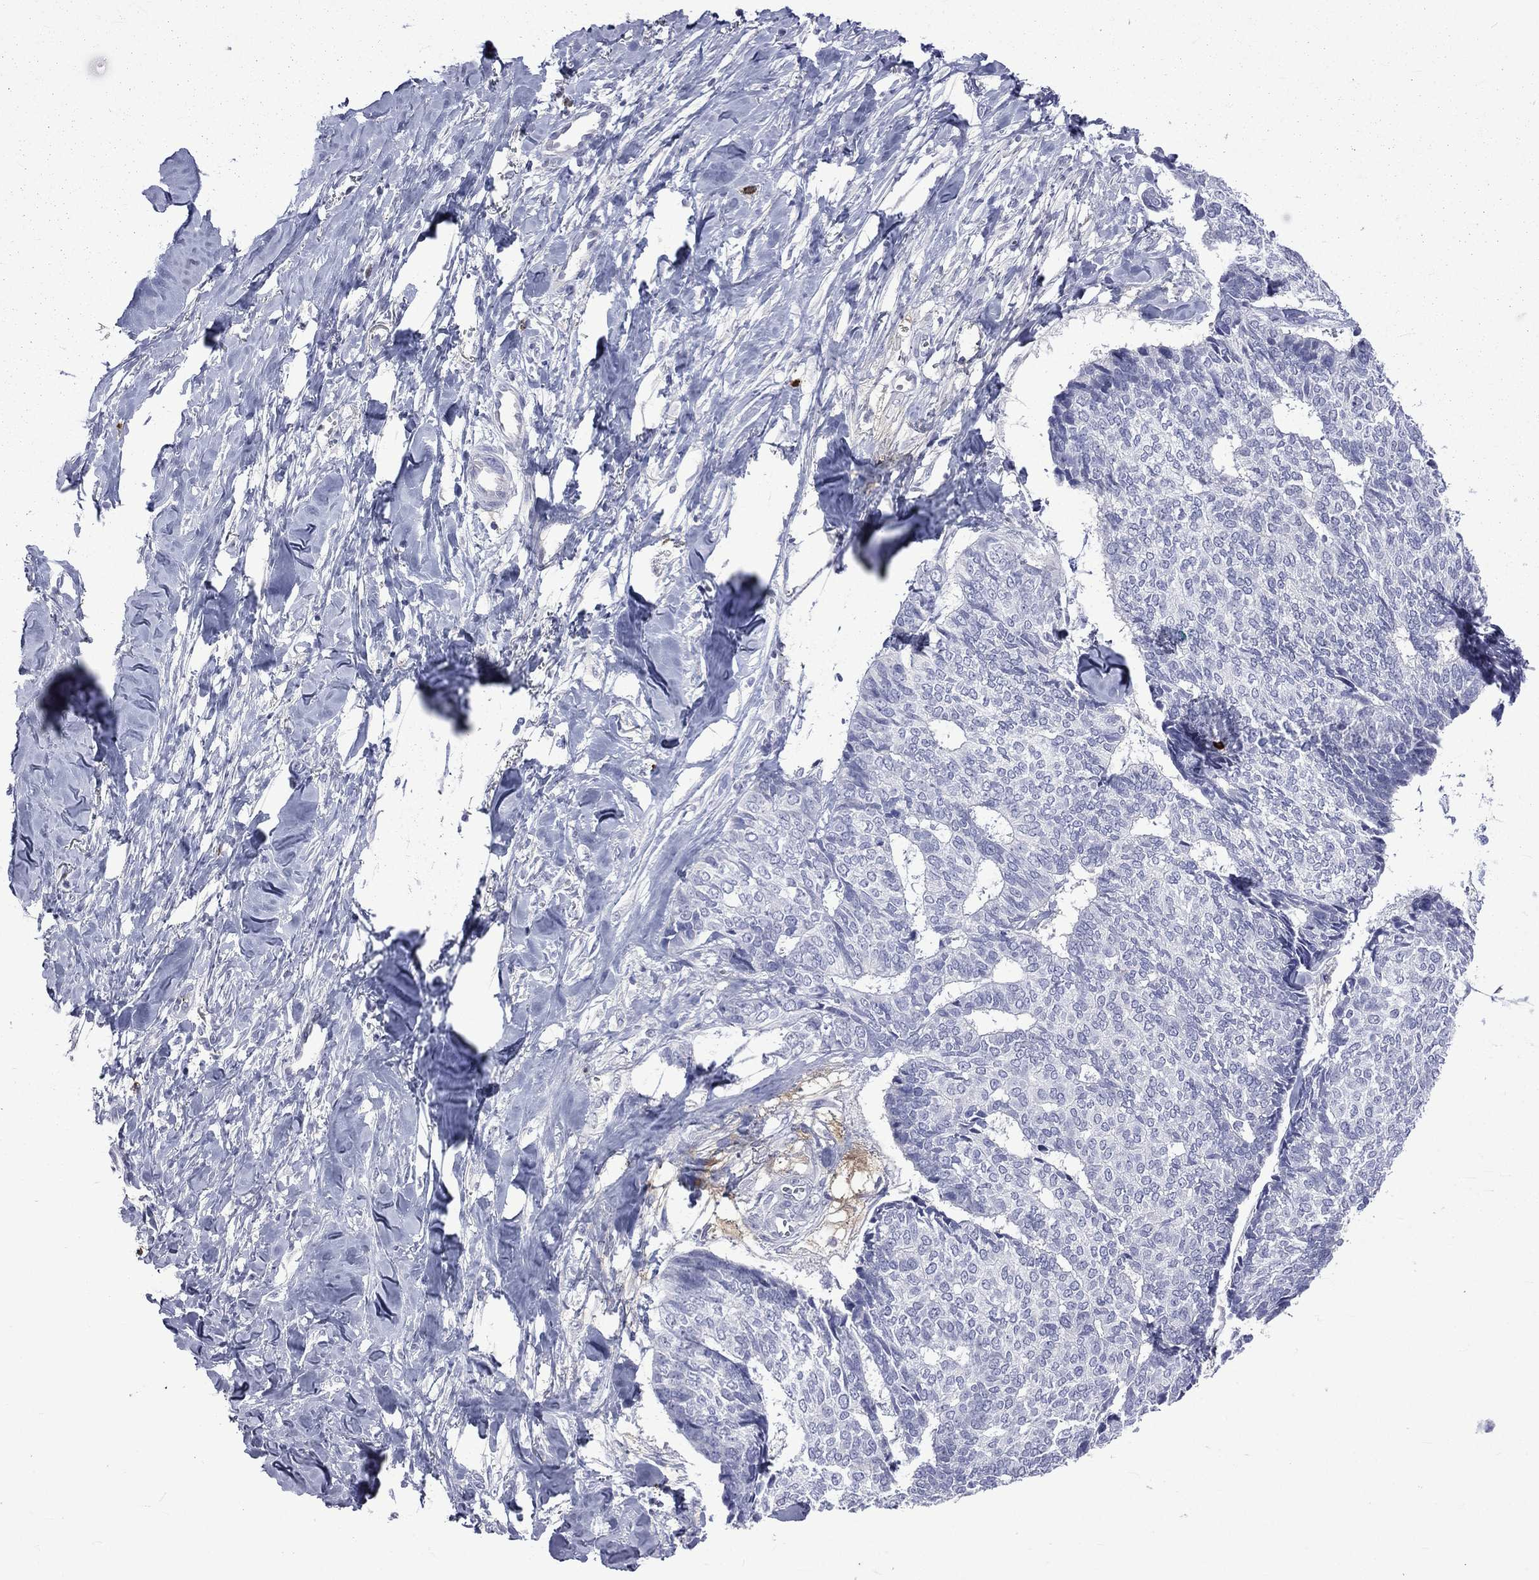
{"staining": {"intensity": "negative", "quantity": "none", "location": "none"}, "tissue": "skin cancer", "cell_type": "Tumor cells", "image_type": "cancer", "snomed": [{"axis": "morphology", "description": "Basal cell carcinoma"}, {"axis": "topography", "description": "Skin"}], "caption": "Tumor cells show no significant positivity in skin cancer (basal cell carcinoma). (Stains: DAB immunohistochemistry (IHC) with hematoxylin counter stain, Microscopy: brightfield microscopy at high magnification).", "gene": "ELANE", "patient": {"sex": "male", "age": 86}}